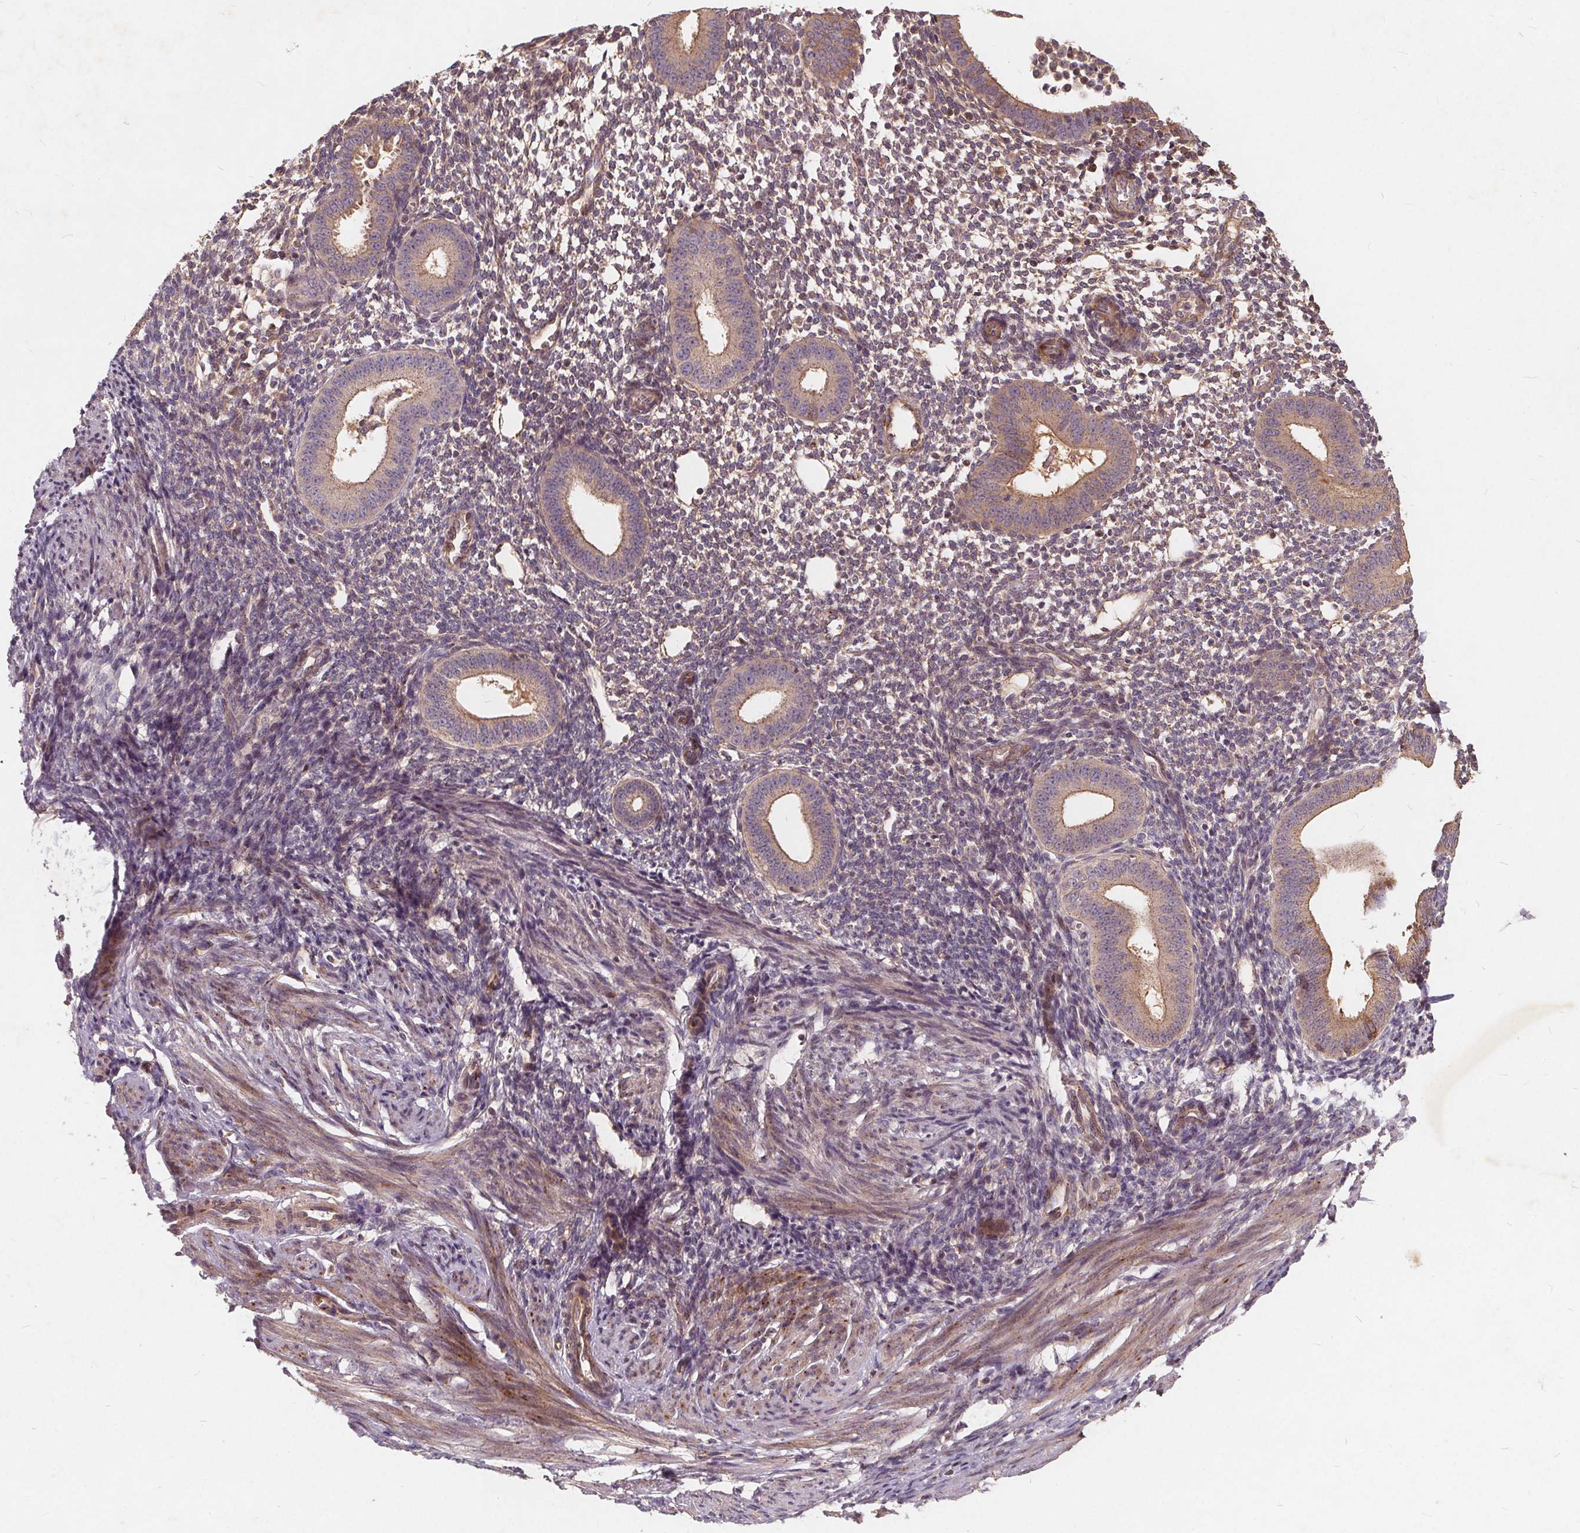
{"staining": {"intensity": "weak", "quantity": "<25%", "location": "cytoplasmic/membranous"}, "tissue": "endometrium", "cell_type": "Cells in endometrial stroma", "image_type": "normal", "snomed": [{"axis": "morphology", "description": "Normal tissue, NOS"}, {"axis": "topography", "description": "Endometrium"}], "caption": "Immunohistochemistry histopathology image of normal endometrium: endometrium stained with DAB (3,3'-diaminobenzidine) demonstrates no significant protein staining in cells in endometrial stroma. (Brightfield microscopy of DAB immunohistochemistry (IHC) at high magnification).", "gene": "CSNK1G2", "patient": {"sex": "female", "age": 40}}